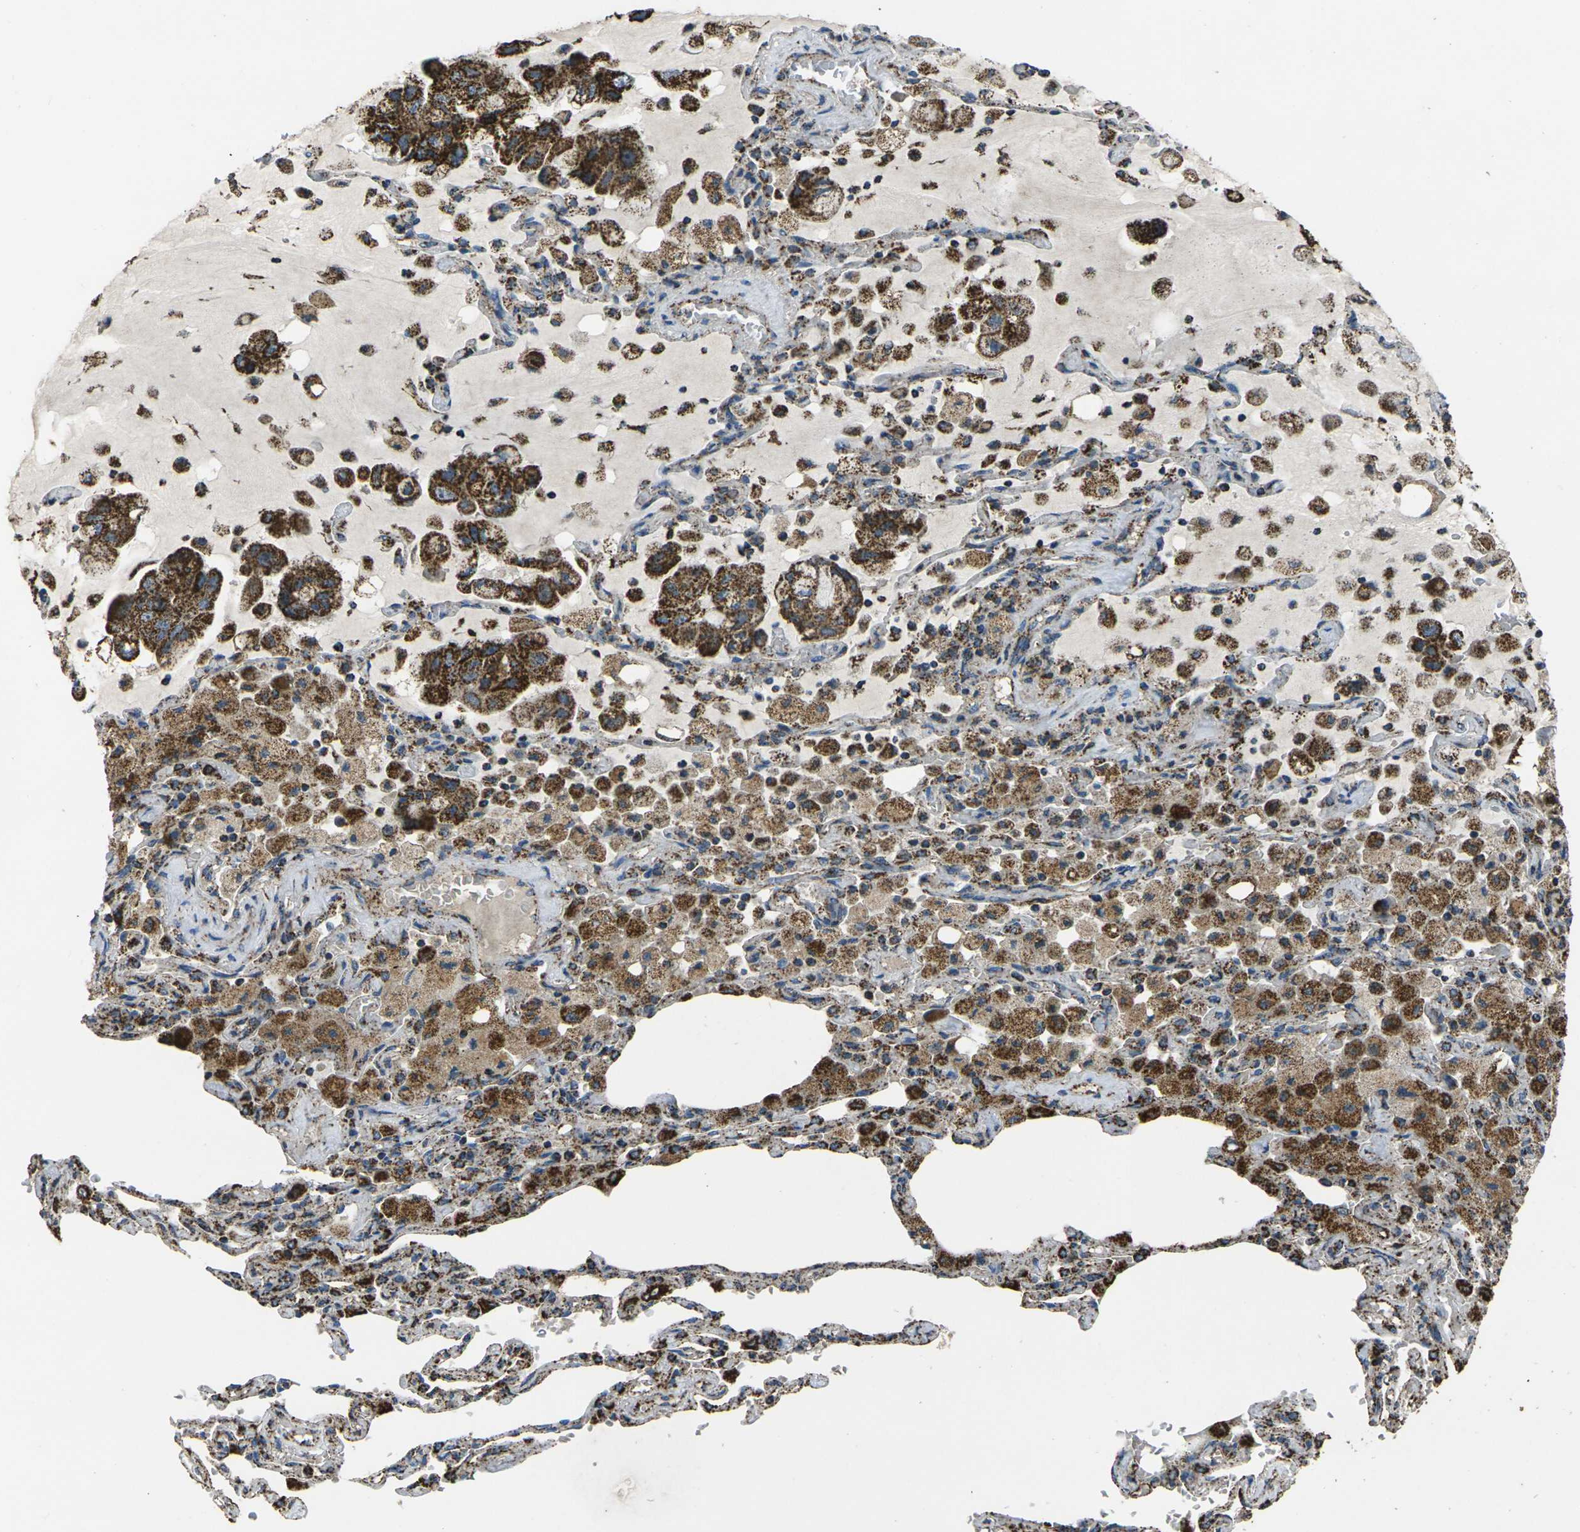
{"staining": {"intensity": "strong", "quantity": ">75%", "location": "cytoplasmic/membranous"}, "tissue": "lung cancer", "cell_type": "Tumor cells", "image_type": "cancer", "snomed": [{"axis": "morphology", "description": "Adenocarcinoma, NOS"}, {"axis": "topography", "description": "Lung"}], "caption": "Lung adenocarcinoma was stained to show a protein in brown. There is high levels of strong cytoplasmic/membranous positivity in approximately >75% of tumor cells. (brown staining indicates protein expression, while blue staining denotes nuclei).", "gene": "KLHL5", "patient": {"sex": "male", "age": 64}}